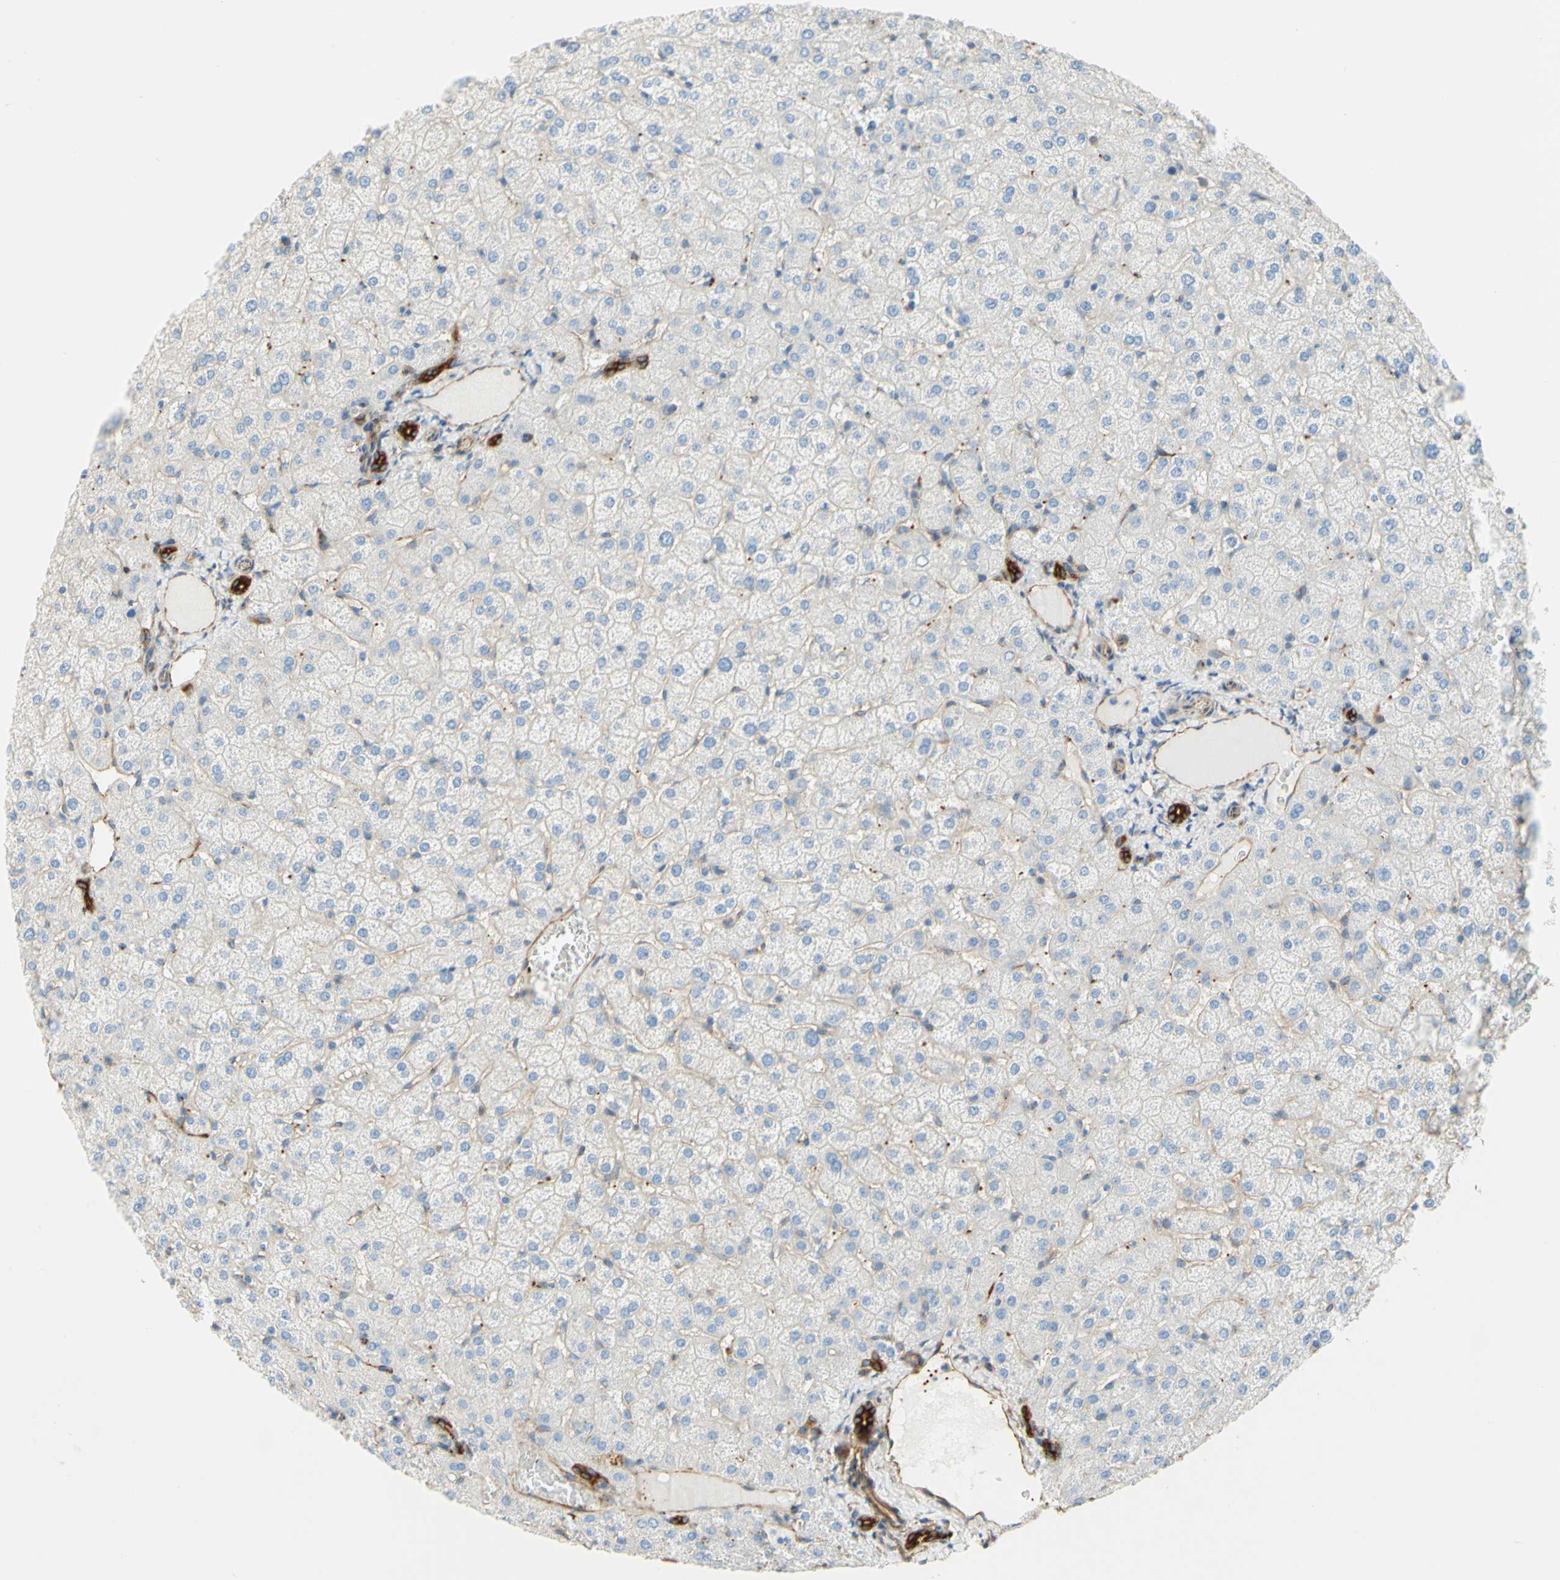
{"staining": {"intensity": "strong", "quantity": ">75%", "location": "cytoplasmic/membranous"}, "tissue": "liver", "cell_type": "Cholangiocytes", "image_type": "normal", "snomed": [{"axis": "morphology", "description": "Normal tissue, NOS"}, {"axis": "topography", "description": "Liver"}], "caption": "This is an image of IHC staining of normal liver, which shows strong positivity in the cytoplasmic/membranous of cholangiocytes.", "gene": "ENDOD1", "patient": {"sex": "female", "age": 32}}